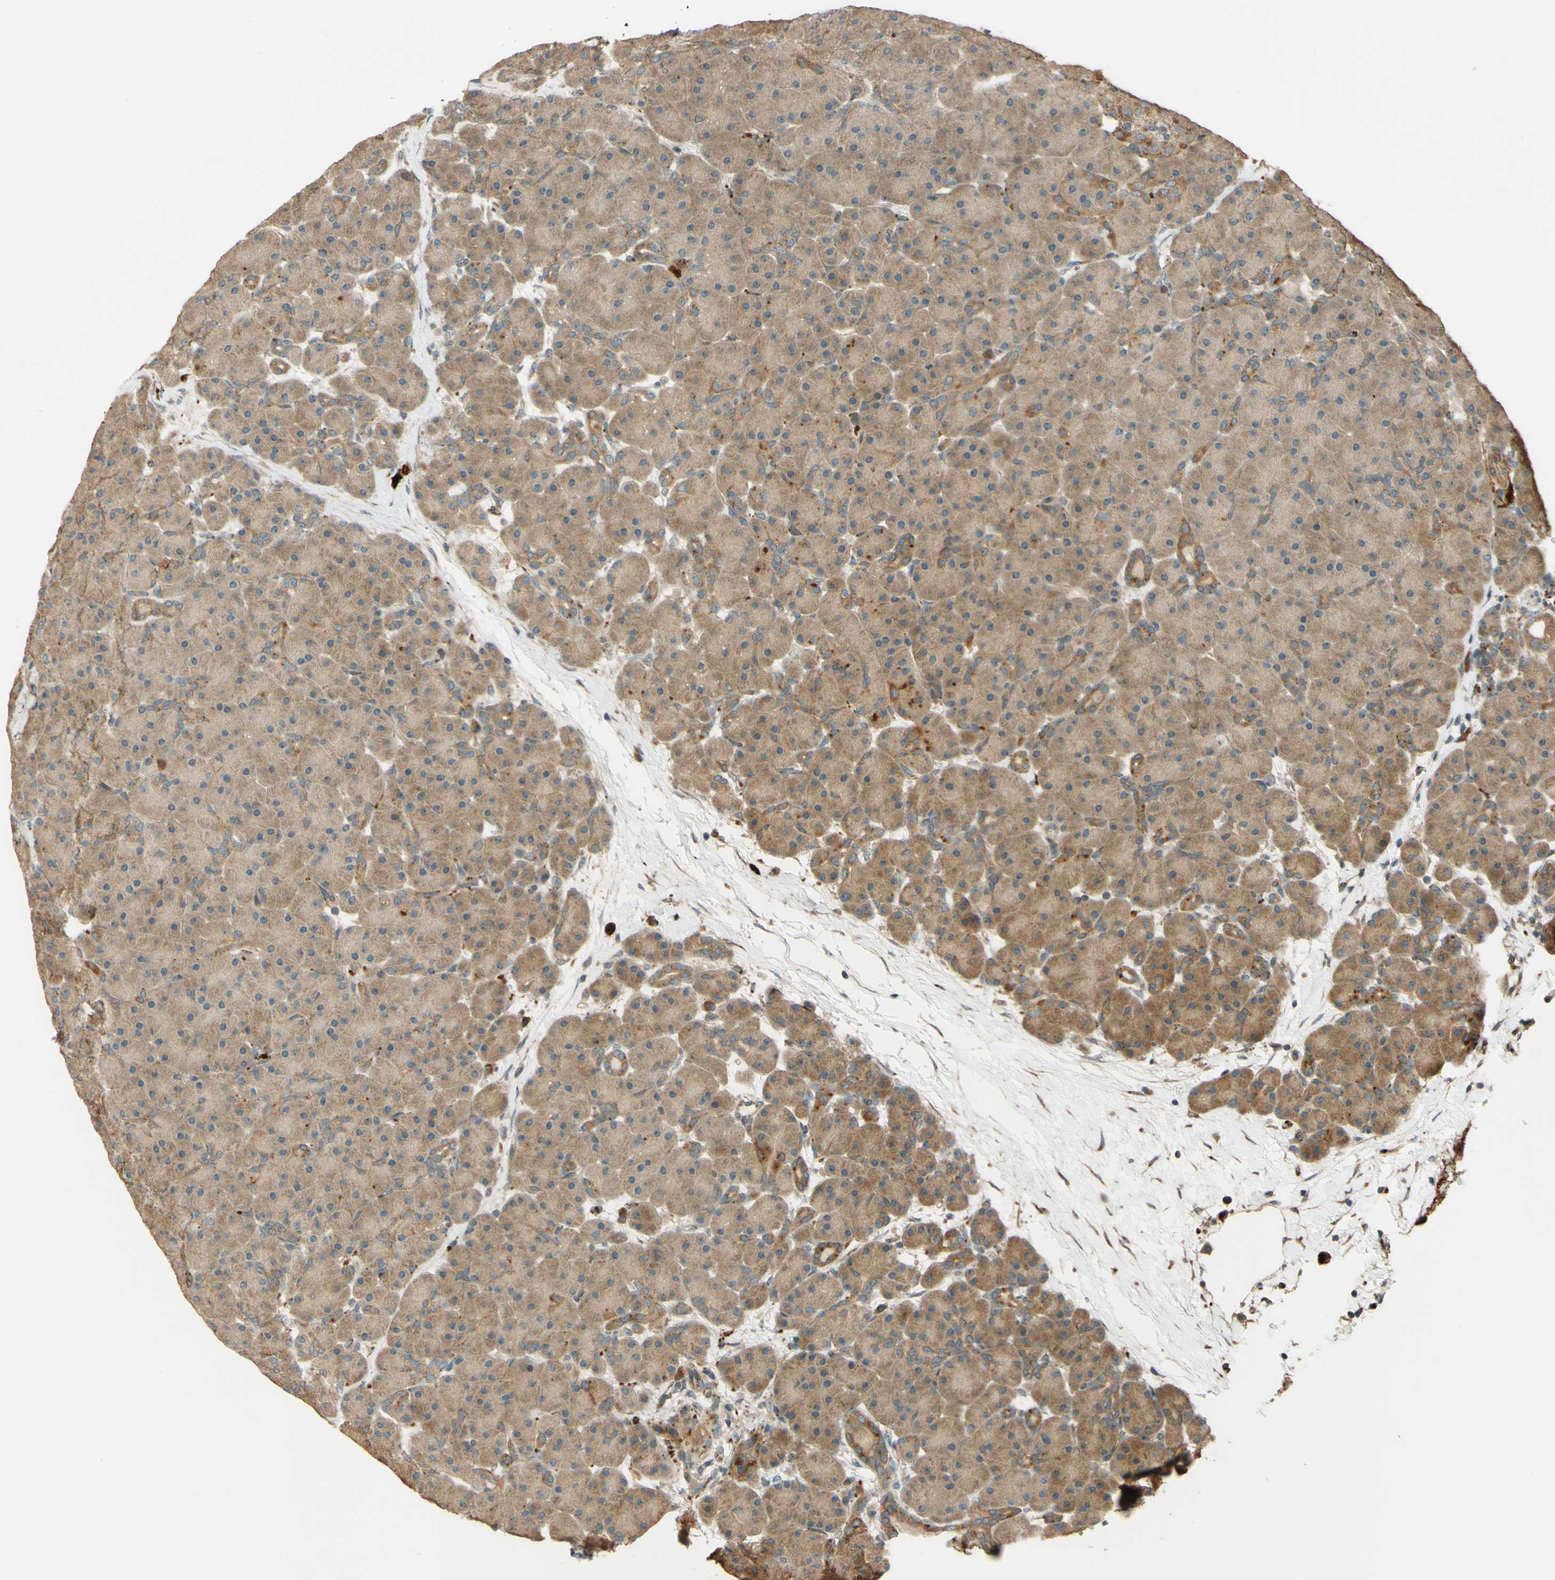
{"staining": {"intensity": "moderate", "quantity": ">75%", "location": "cytoplasmic/membranous"}, "tissue": "pancreas", "cell_type": "Exocrine glandular cells", "image_type": "normal", "snomed": [{"axis": "morphology", "description": "Normal tissue, NOS"}, {"axis": "topography", "description": "Pancreas"}], "caption": "Protein expression analysis of normal pancreas demonstrates moderate cytoplasmic/membranous expression in approximately >75% of exocrine glandular cells.", "gene": "RNF19A", "patient": {"sex": "male", "age": 66}}